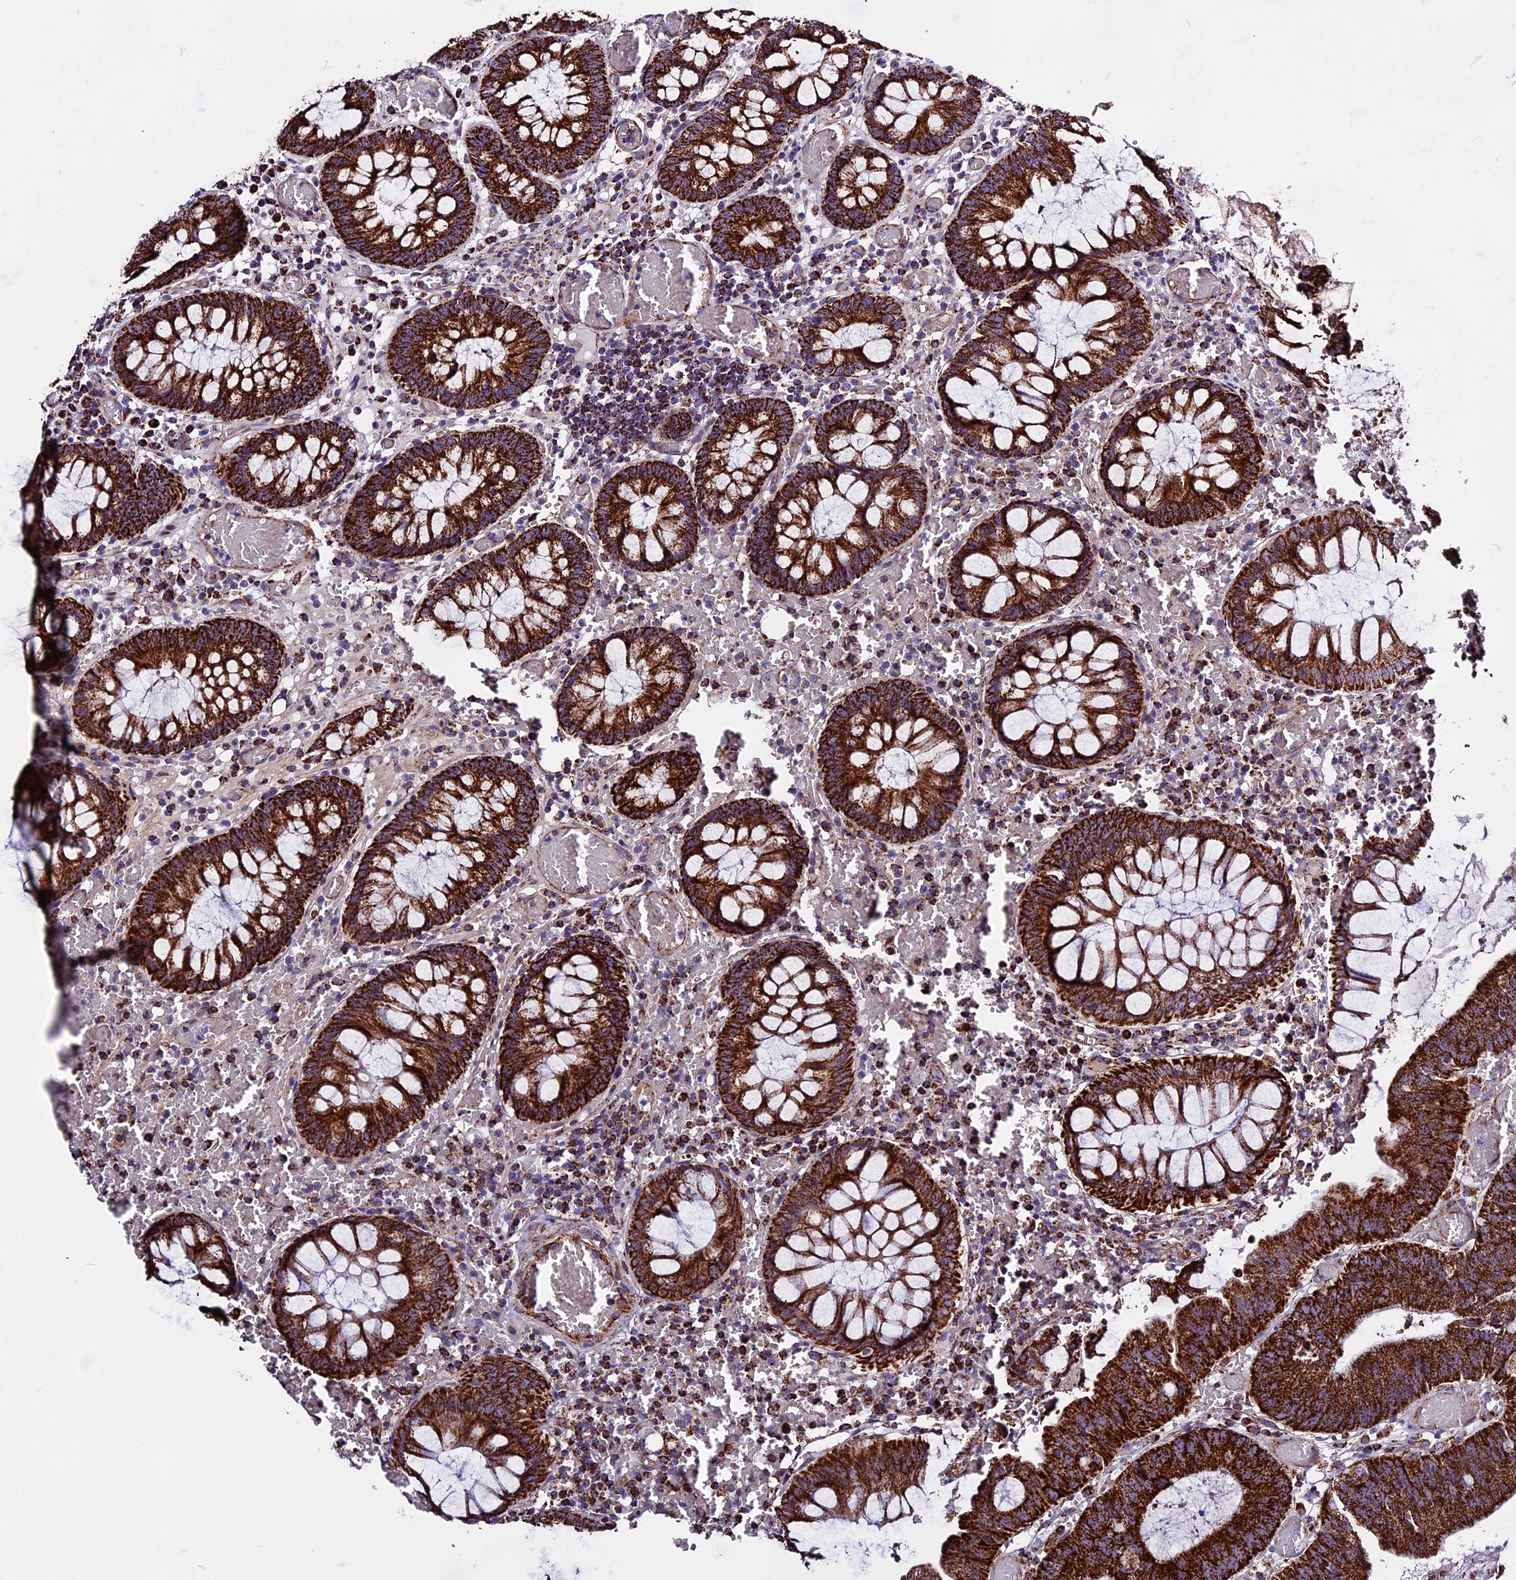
{"staining": {"intensity": "strong", "quantity": ">75%", "location": "cytoplasmic/membranous"}, "tissue": "colorectal cancer", "cell_type": "Tumor cells", "image_type": "cancer", "snomed": [{"axis": "morphology", "description": "Adenocarcinoma, NOS"}, {"axis": "topography", "description": "Rectum"}], "caption": "About >75% of tumor cells in colorectal adenocarcinoma exhibit strong cytoplasmic/membranous protein staining as visualized by brown immunohistochemical staining.", "gene": "CX3CL1", "patient": {"sex": "female", "age": 77}}